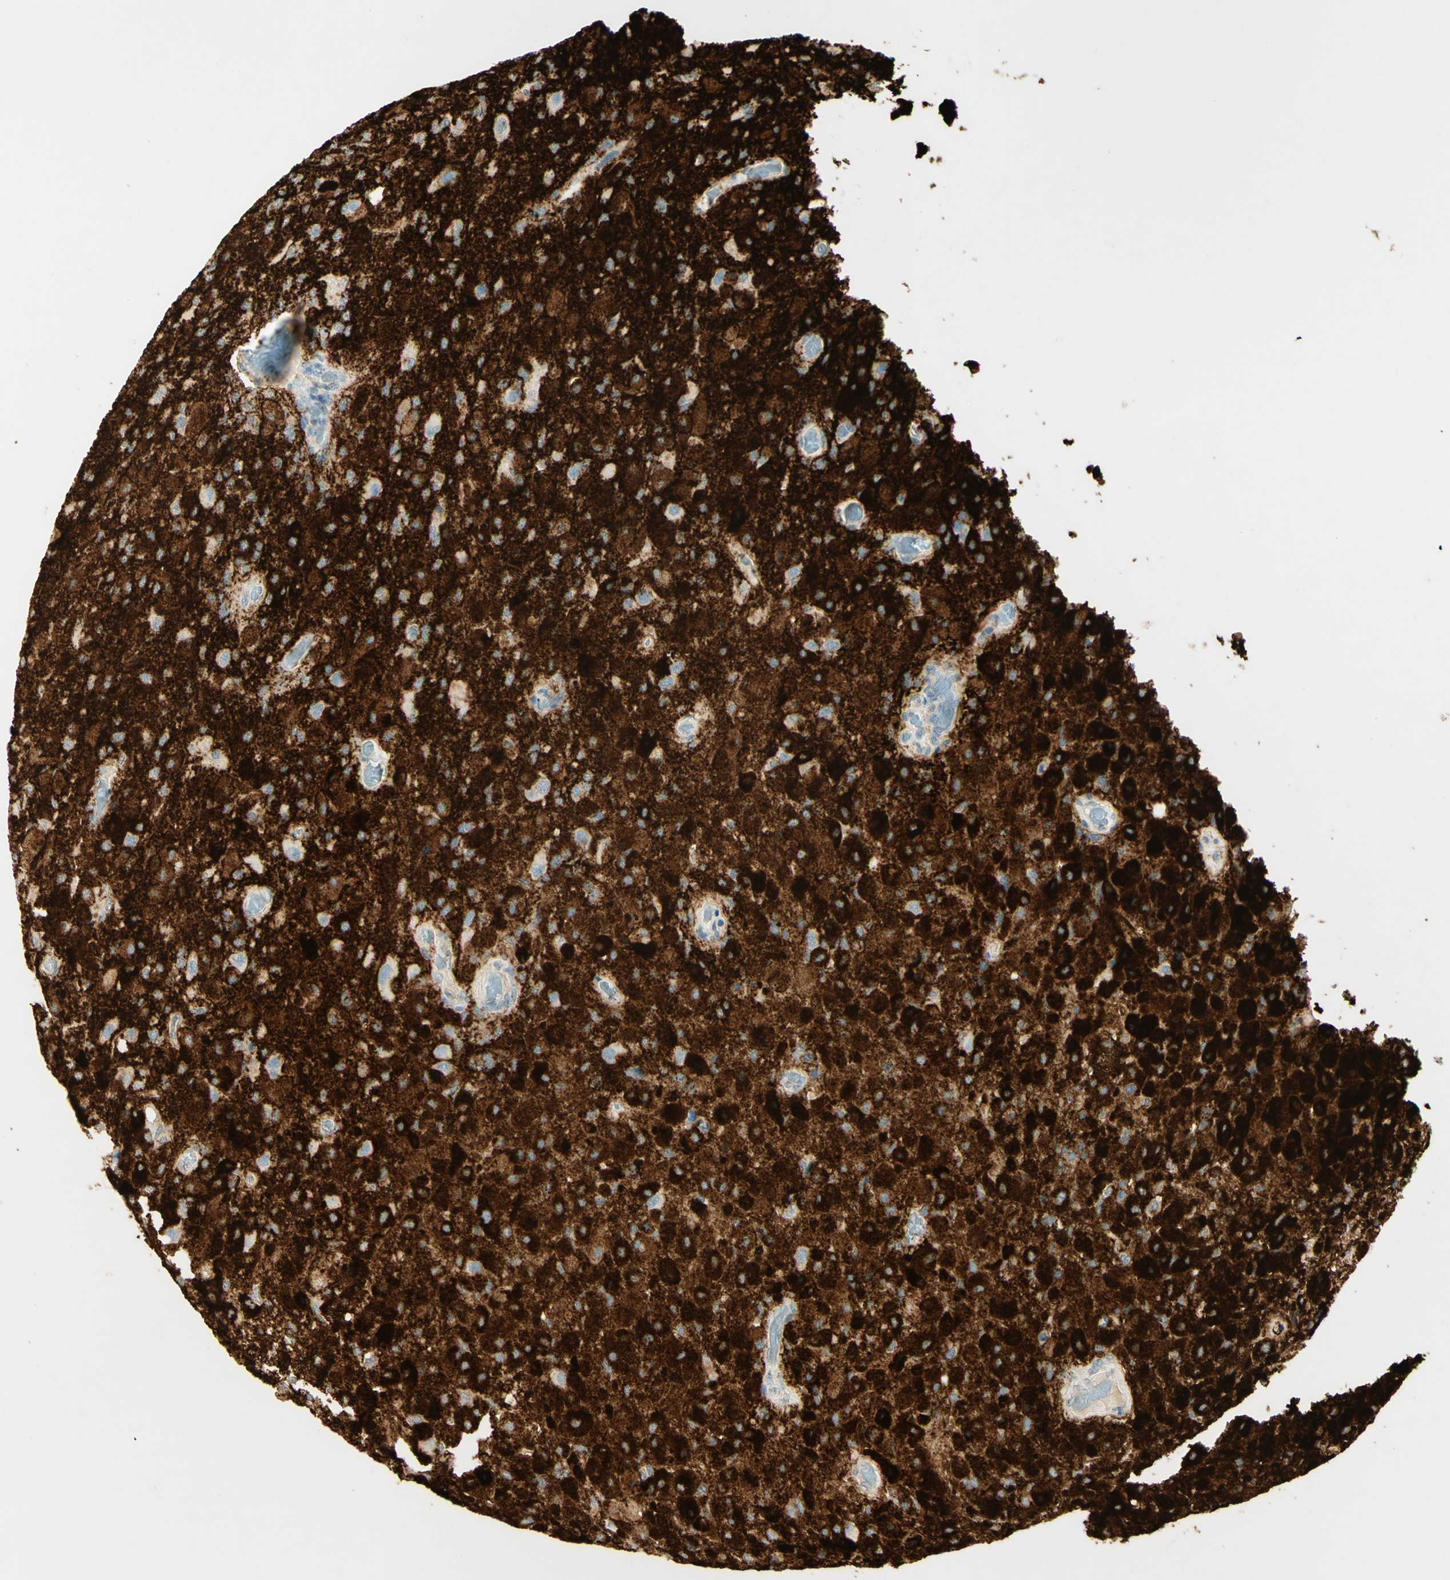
{"staining": {"intensity": "strong", "quantity": ">75%", "location": "cytoplasmic/membranous"}, "tissue": "glioma", "cell_type": "Tumor cells", "image_type": "cancer", "snomed": [{"axis": "morphology", "description": "Normal tissue, NOS"}, {"axis": "morphology", "description": "Glioma, malignant, High grade"}, {"axis": "topography", "description": "Cerebral cortex"}], "caption": "About >75% of tumor cells in glioma show strong cytoplasmic/membranous protein expression as visualized by brown immunohistochemical staining.", "gene": "TNN", "patient": {"sex": "male", "age": 77}}